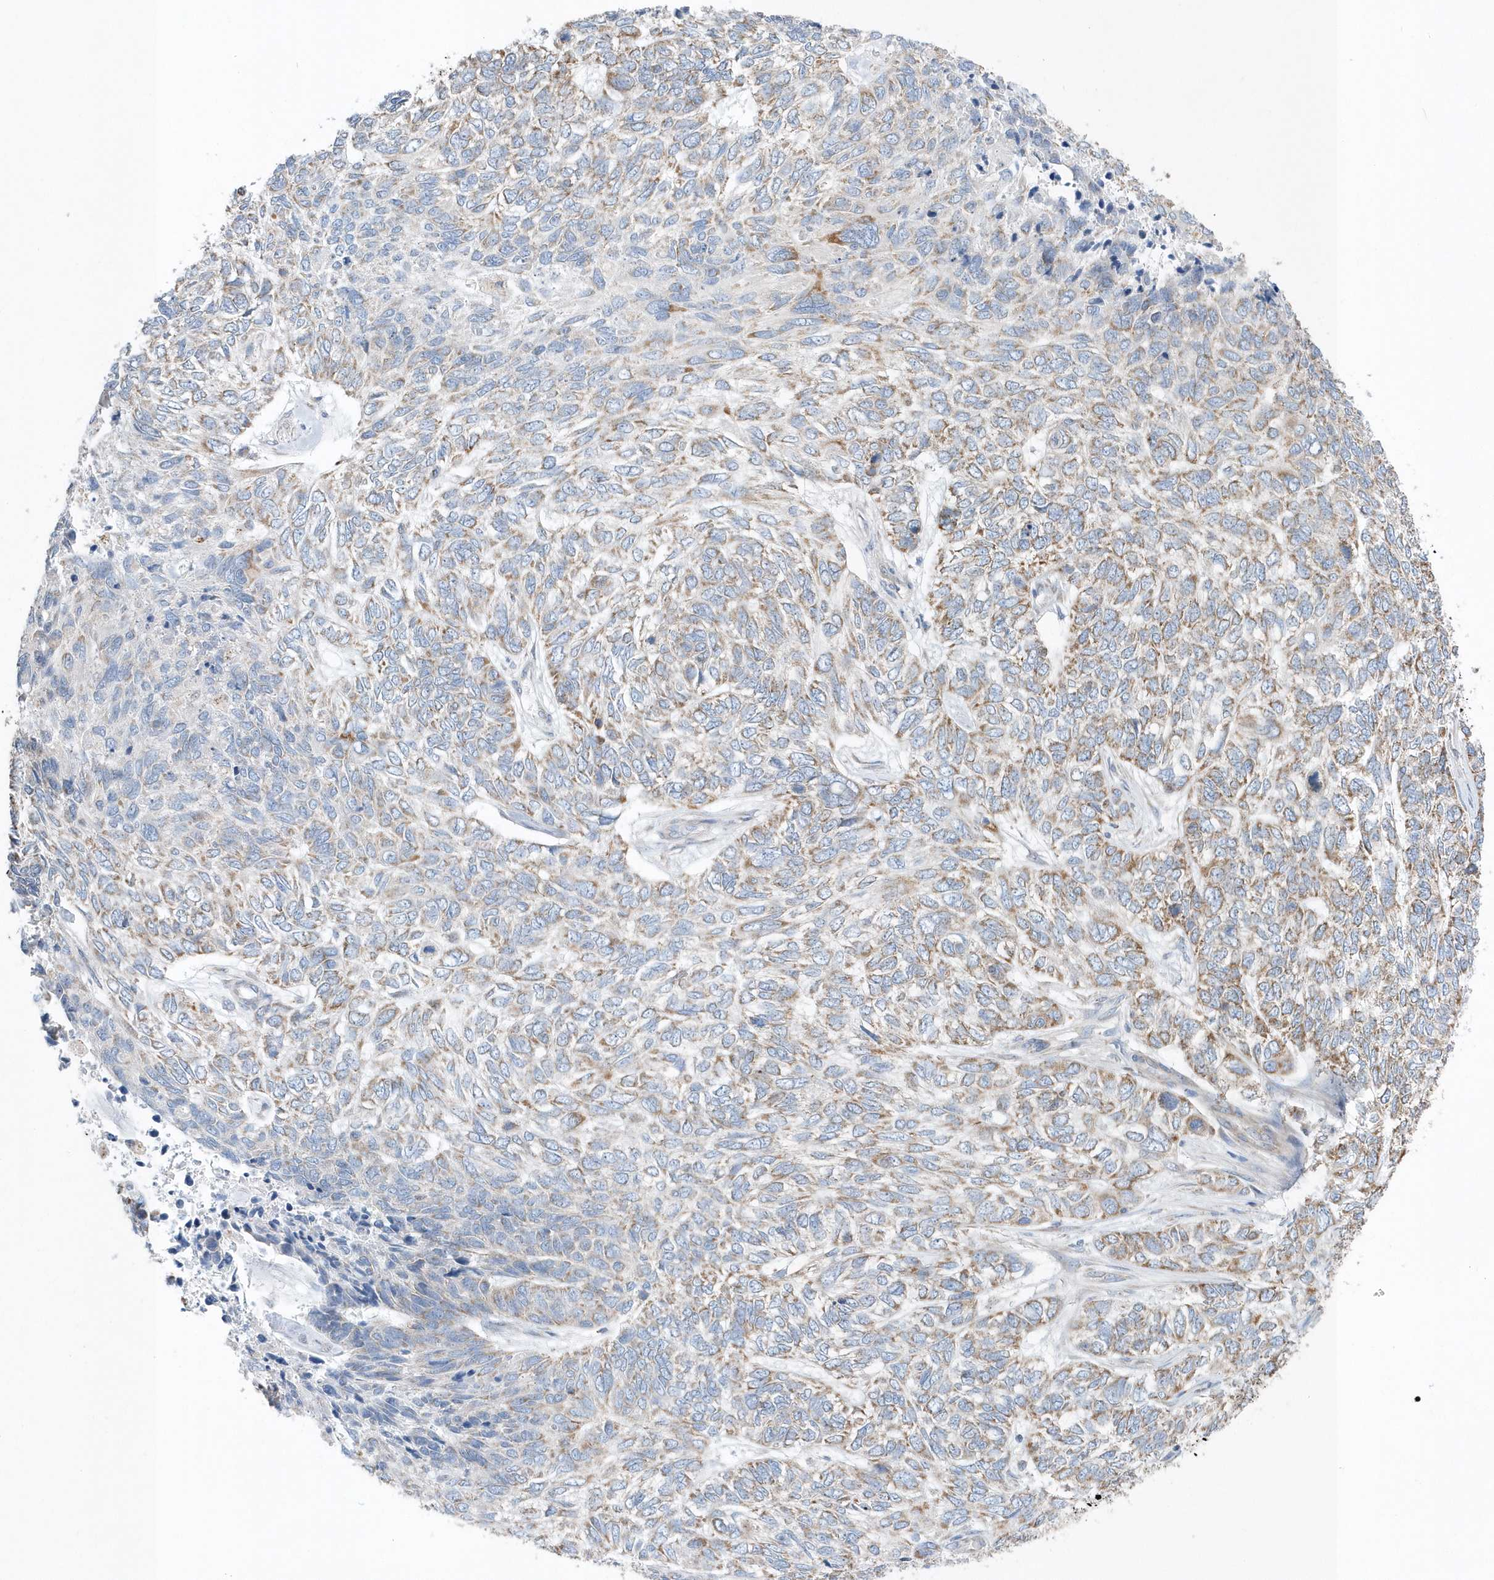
{"staining": {"intensity": "moderate", "quantity": "25%-75%", "location": "cytoplasmic/membranous"}, "tissue": "skin cancer", "cell_type": "Tumor cells", "image_type": "cancer", "snomed": [{"axis": "morphology", "description": "Basal cell carcinoma"}, {"axis": "topography", "description": "Skin"}], "caption": "Immunohistochemical staining of skin cancer (basal cell carcinoma) reveals medium levels of moderate cytoplasmic/membranous protein staining in approximately 25%-75% of tumor cells.", "gene": "SPATA5", "patient": {"sex": "female", "age": 65}}